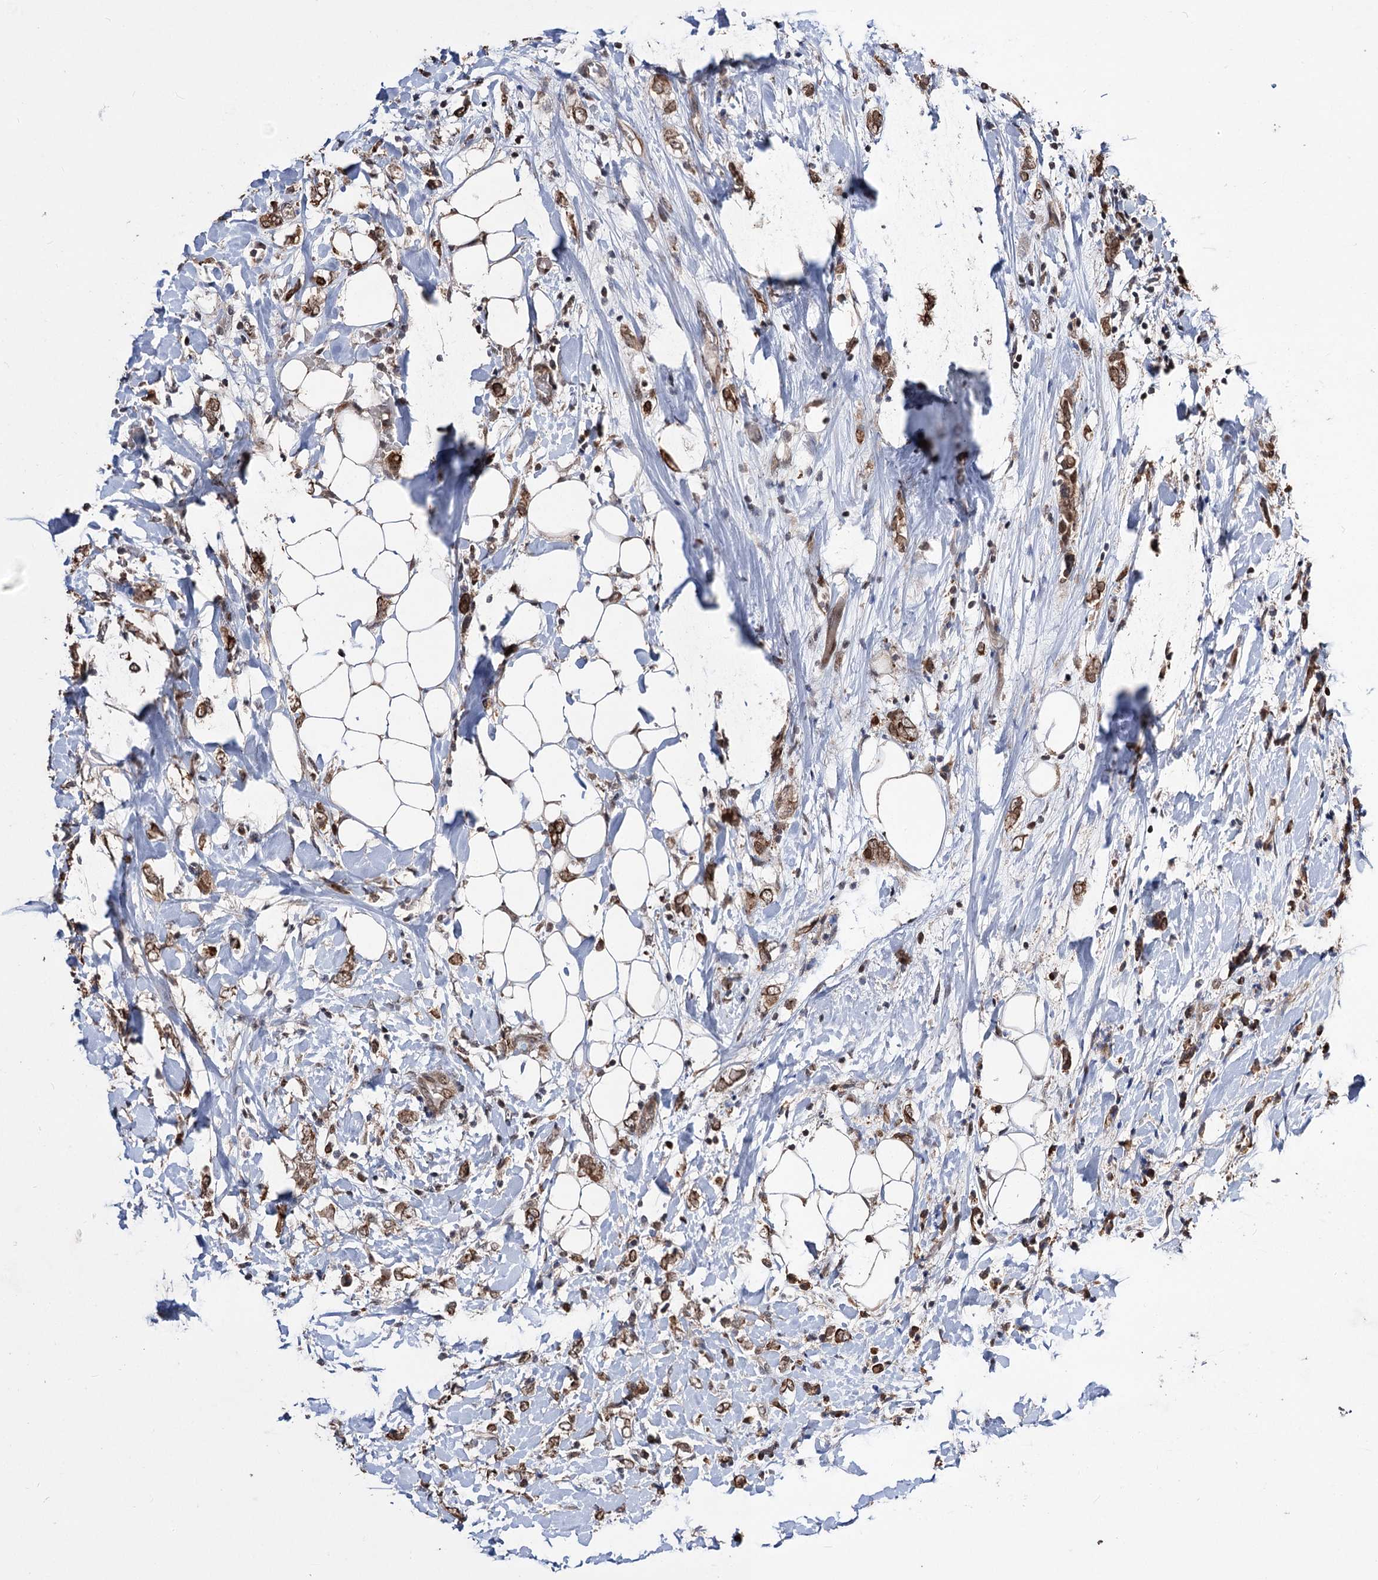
{"staining": {"intensity": "moderate", "quantity": ">75%", "location": "cytoplasmic/membranous"}, "tissue": "breast cancer", "cell_type": "Tumor cells", "image_type": "cancer", "snomed": [{"axis": "morphology", "description": "Normal tissue, NOS"}, {"axis": "morphology", "description": "Lobular carcinoma"}, {"axis": "topography", "description": "Breast"}], "caption": "DAB immunohistochemical staining of breast lobular carcinoma reveals moderate cytoplasmic/membranous protein positivity in approximately >75% of tumor cells.", "gene": "CPNE8", "patient": {"sex": "female", "age": 47}}